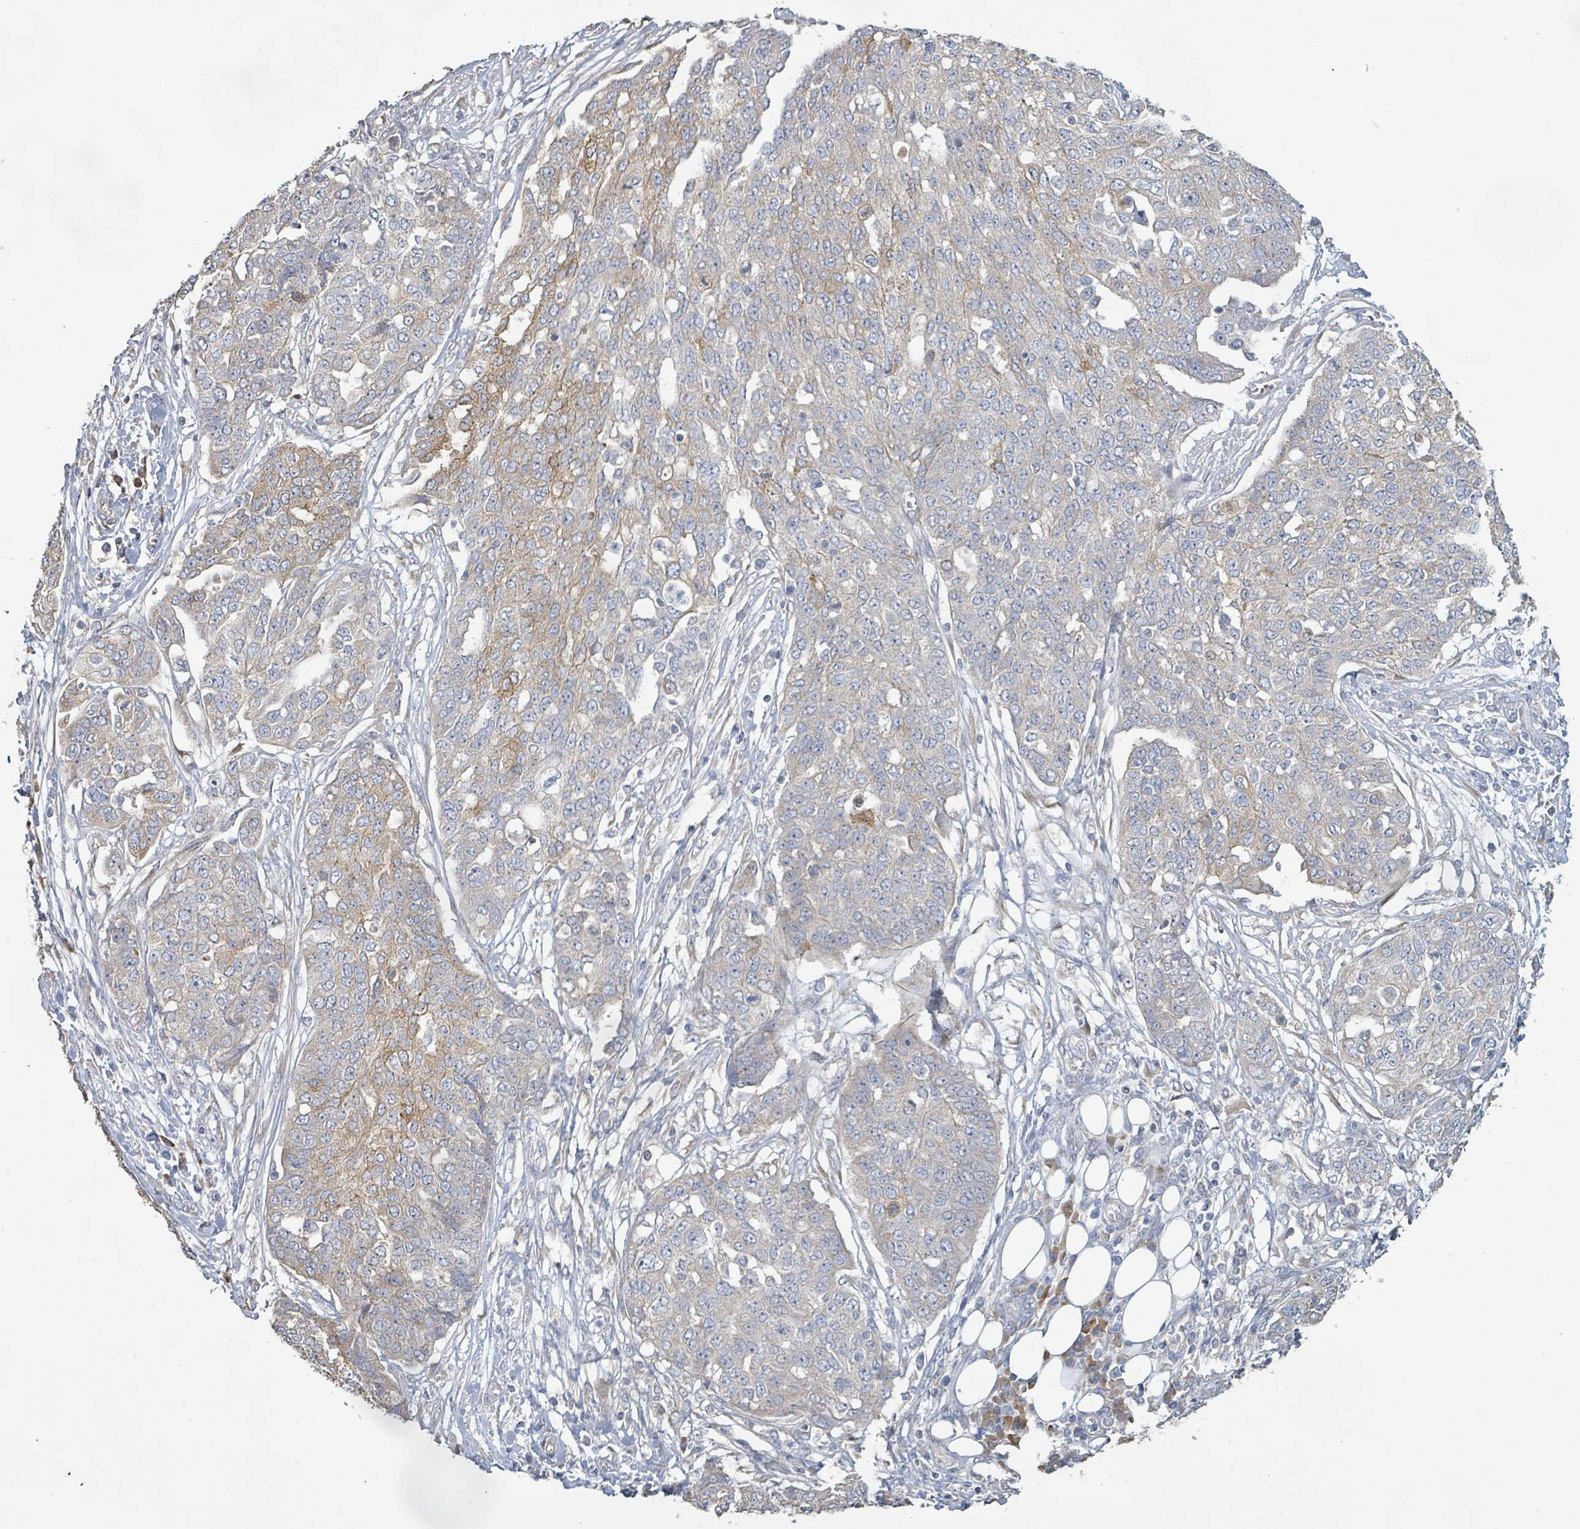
{"staining": {"intensity": "moderate", "quantity": "<25%", "location": "cytoplasmic/membranous"}, "tissue": "ovarian cancer", "cell_type": "Tumor cells", "image_type": "cancer", "snomed": [{"axis": "morphology", "description": "Cystadenocarcinoma, serous, NOS"}, {"axis": "topography", "description": "Soft tissue"}, {"axis": "topography", "description": "Ovary"}], "caption": "Serous cystadenocarcinoma (ovarian) stained with DAB immunohistochemistry (IHC) displays low levels of moderate cytoplasmic/membranous staining in approximately <25% of tumor cells.", "gene": "KCNS2", "patient": {"sex": "female", "age": 57}}